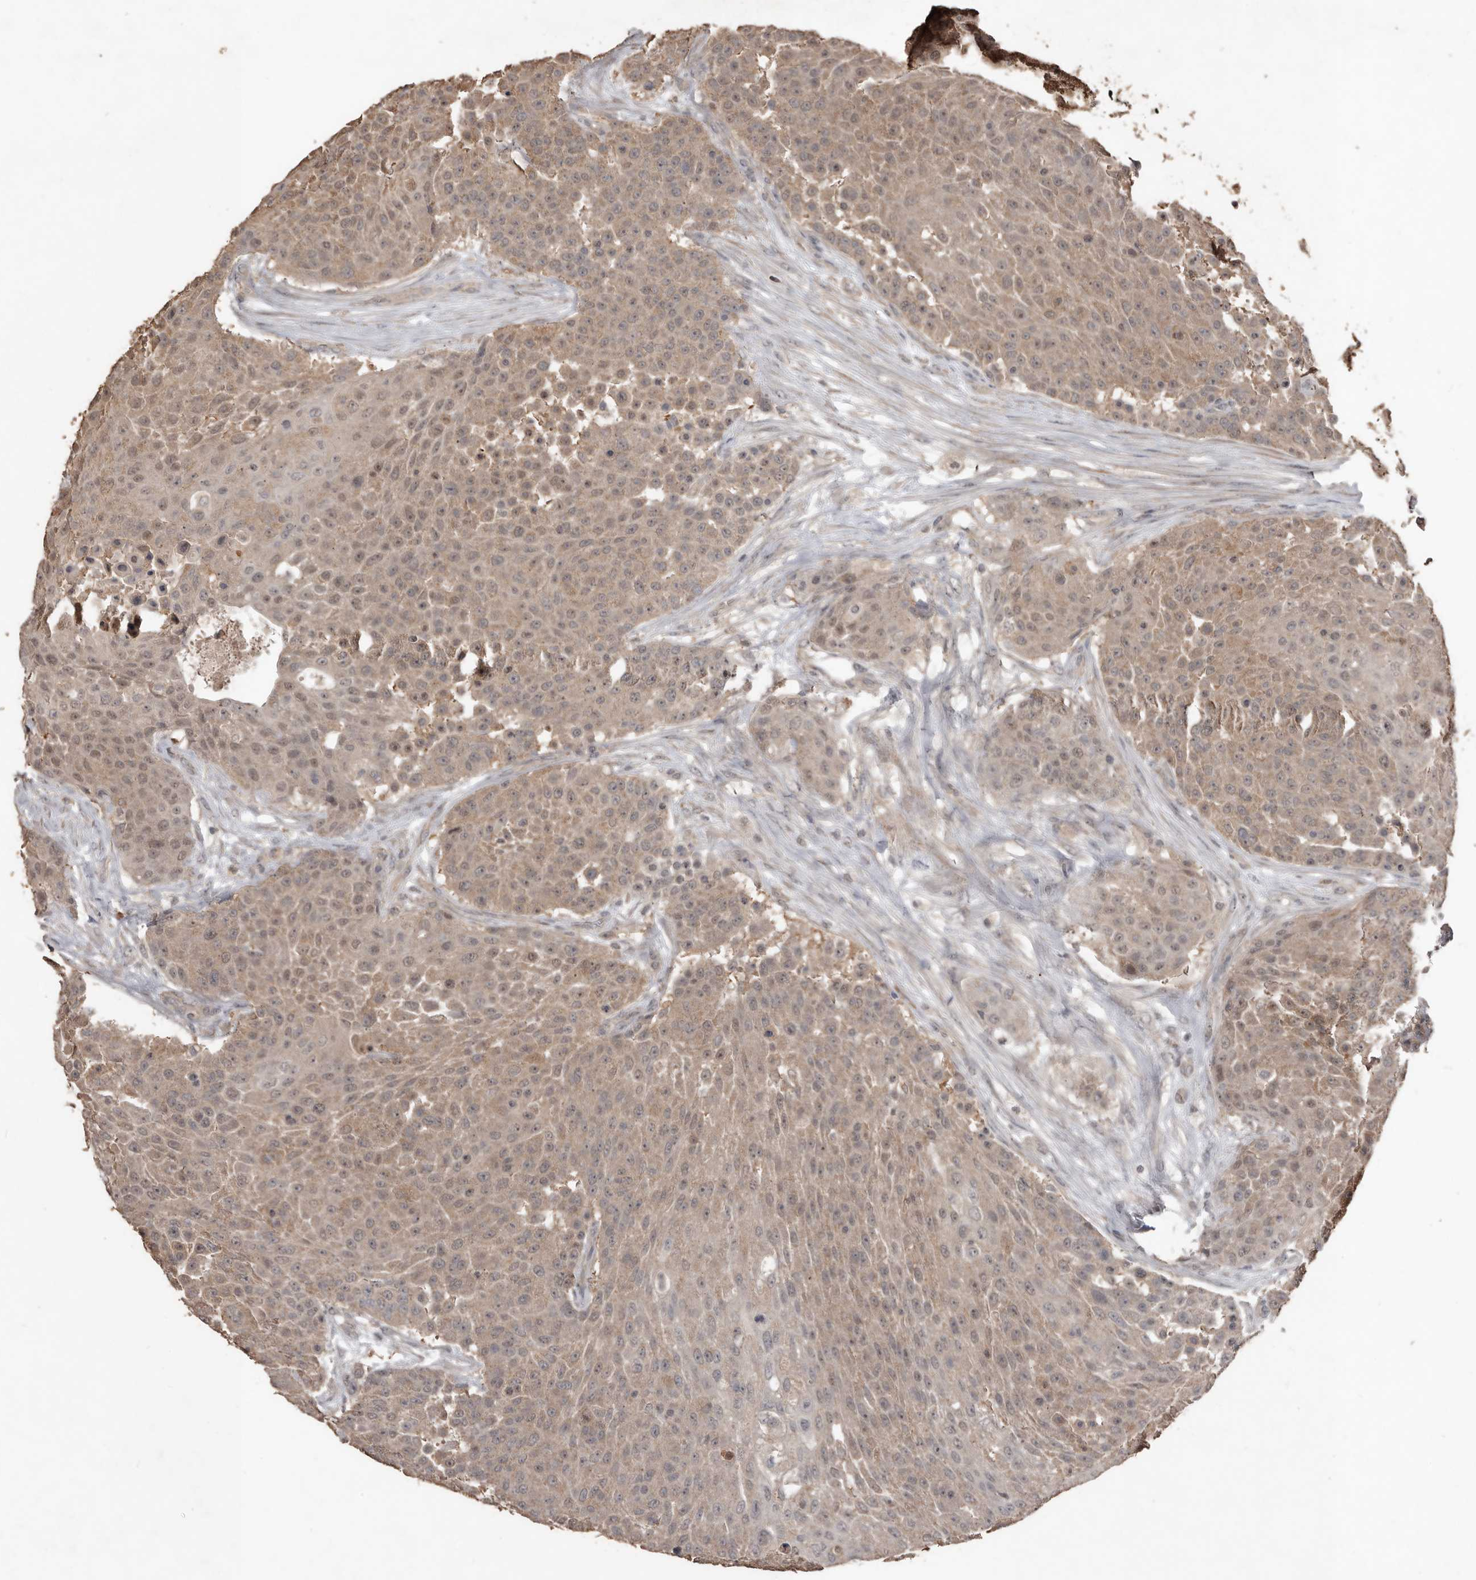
{"staining": {"intensity": "moderate", "quantity": ">75%", "location": "cytoplasmic/membranous,nuclear"}, "tissue": "urothelial cancer", "cell_type": "Tumor cells", "image_type": "cancer", "snomed": [{"axis": "morphology", "description": "Urothelial carcinoma, High grade"}, {"axis": "topography", "description": "Urinary bladder"}], "caption": "Tumor cells reveal medium levels of moderate cytoplasmic/membranous and nuclear expression in about >75% of cells in human urothelial cancer.", "gene": "BAMBI", "patient": {"sex": "female", "age": 63}}